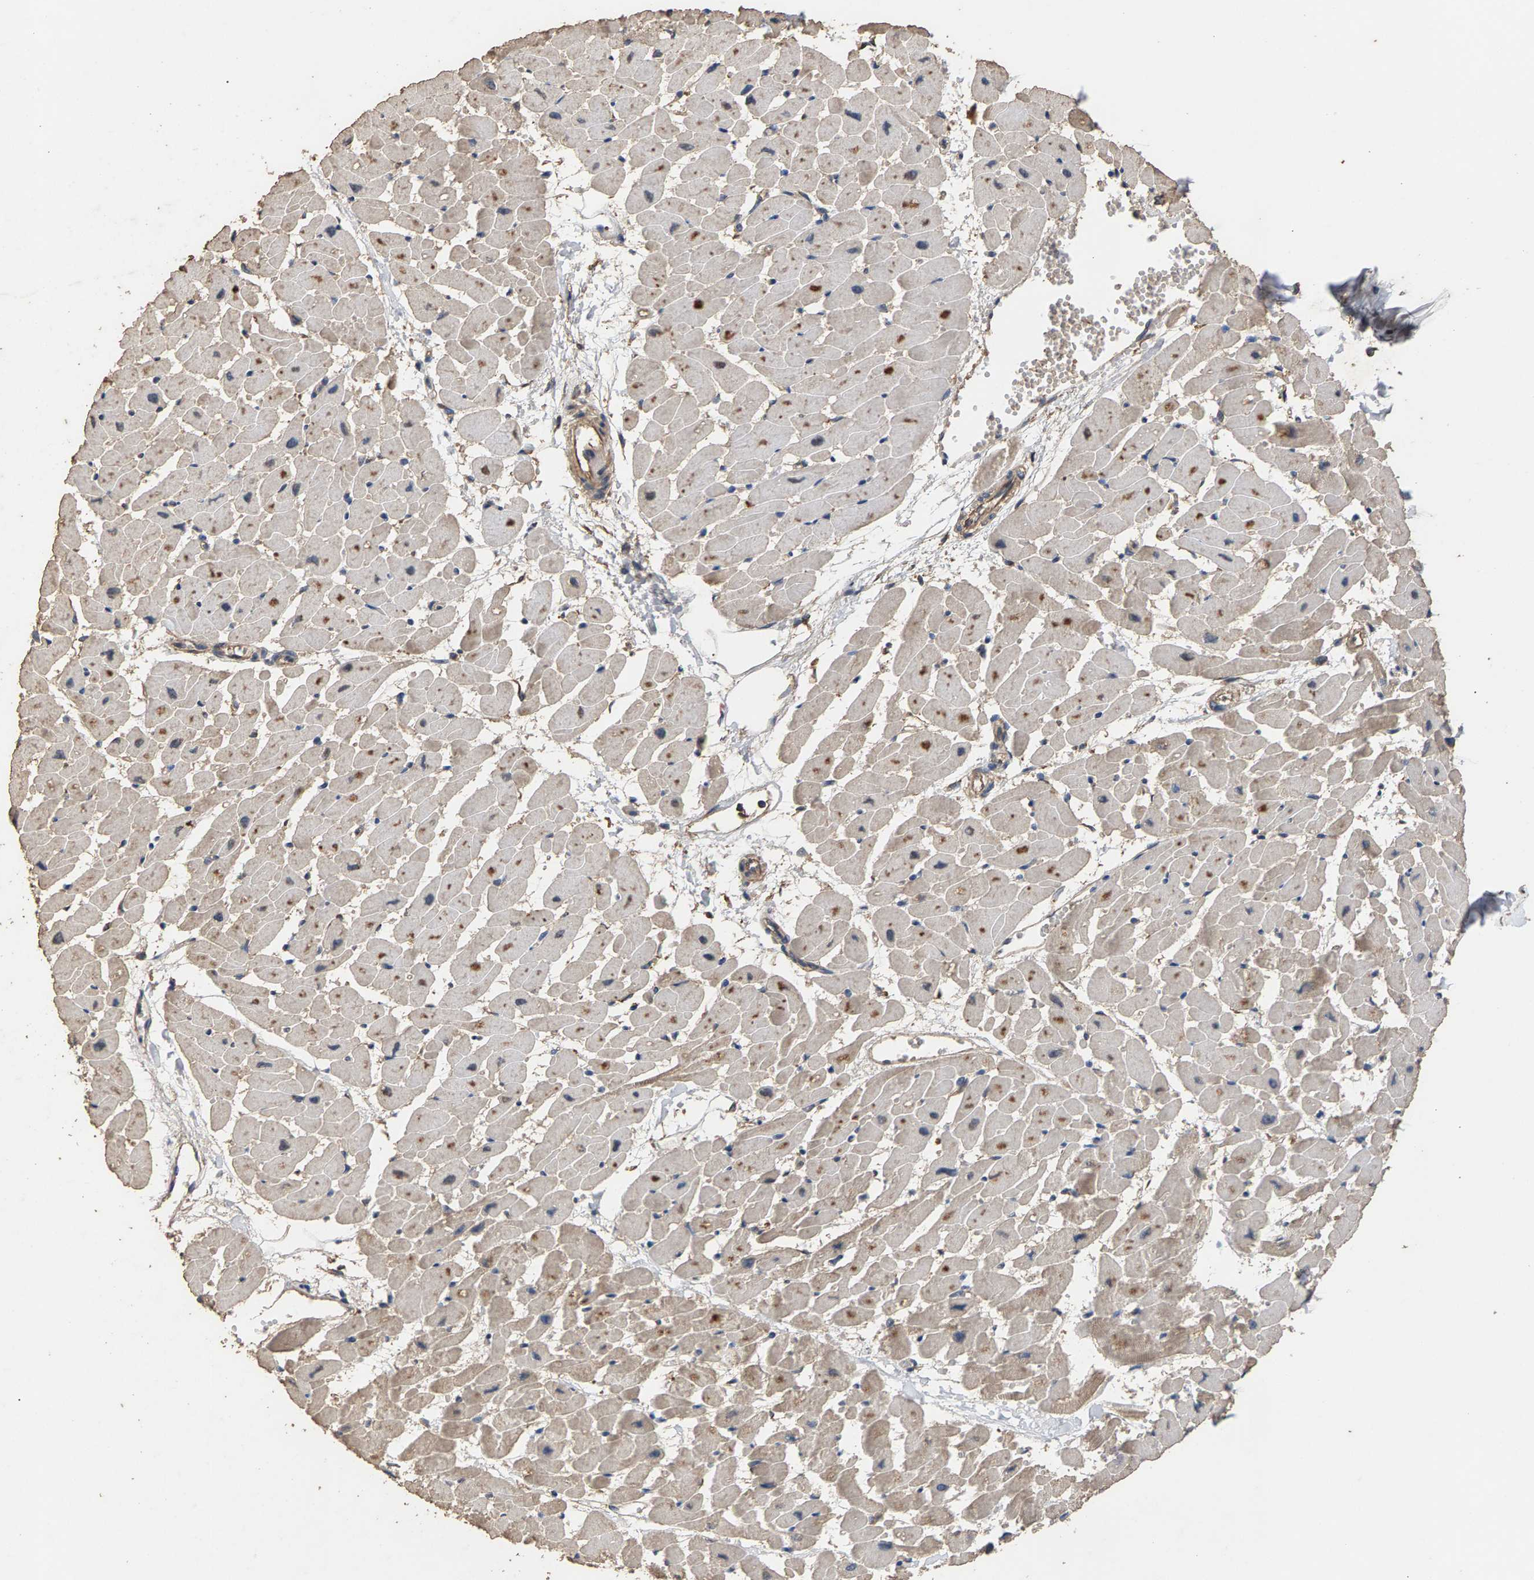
{"staining": {"intensity": "weak", "quantity": ">75%", "location": "cytoplasmic/membranous"}, "tissue": "heart muscle", "cell_type": "Cardiomyocytes", "image_type": "normal", "snomed": [{"axis": "morphology", "description": "Normal tissue, NOS"}, {"axis": "topography", "description": "Heart"}], "caption": "Cardiomyocytes demonstrate low levels of weak cytoplasmic/membranous expression in approximately >75% of cells in normal human heart muscle.", "gene": "HTRA3", "patient": {"sex": "female", "age": 19}}